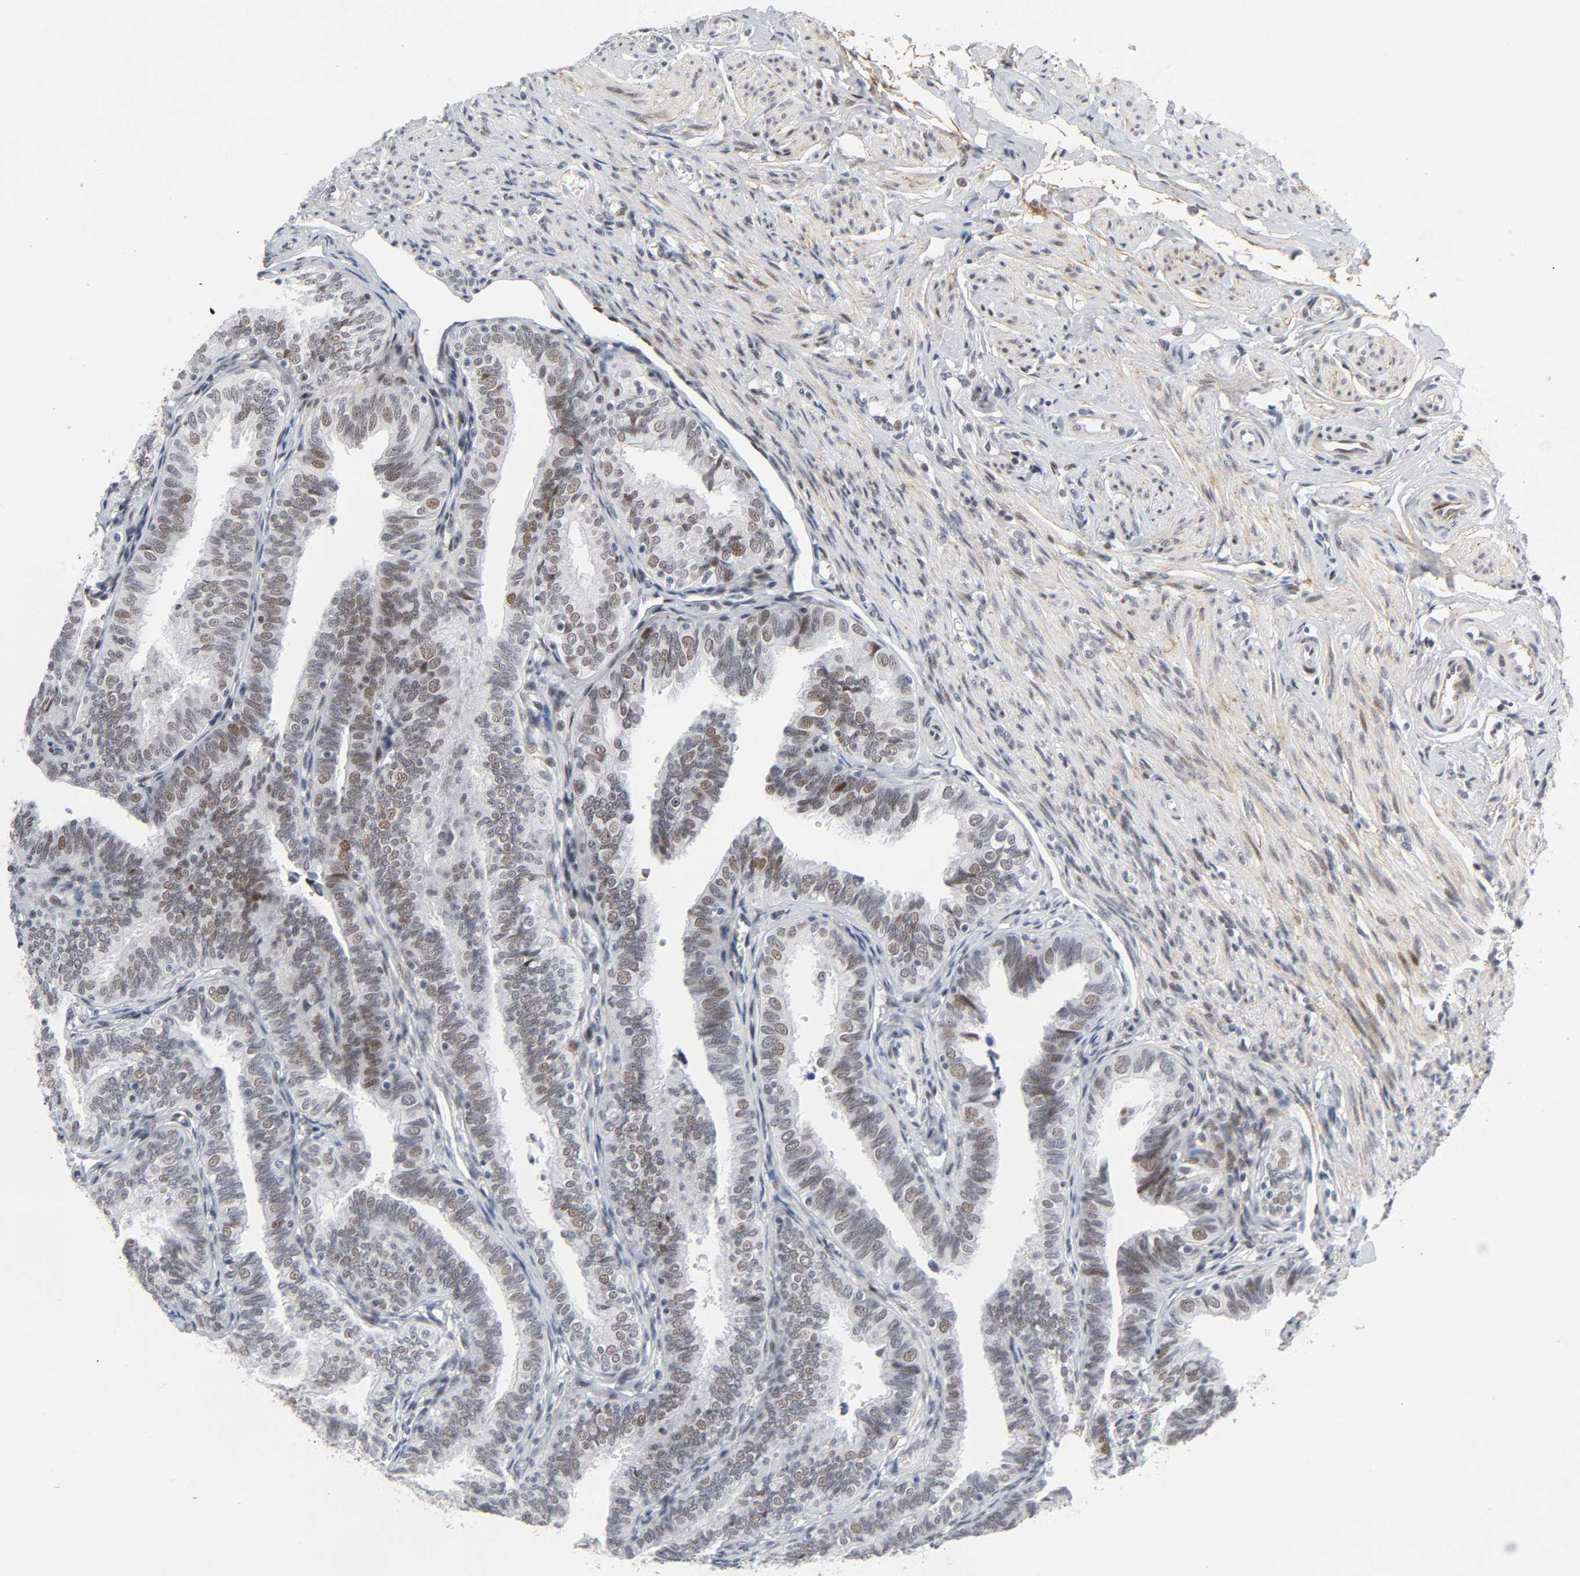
{"staining": {"intensity": "moderate", "quantity": ">75%", "location": "nuclear"}, "tissue": "fallopian tube", "cell_type": "Glandular cells", "image_type": "normal", "snomed": [{"axis": "morphology", "description": "Normal tissue, NOS"}, {"axis": "topography", "description": "Fallopian tube"}], "caption": "The image demonstrates staining of normal fallopian tube, revealing moderate nuclear protein staining (brown color) within glandular cells. (IHC, brightfield microscopy, high magnification).", "gene": "DIDO1", "patient": {"sex": "female", "age": 46}}